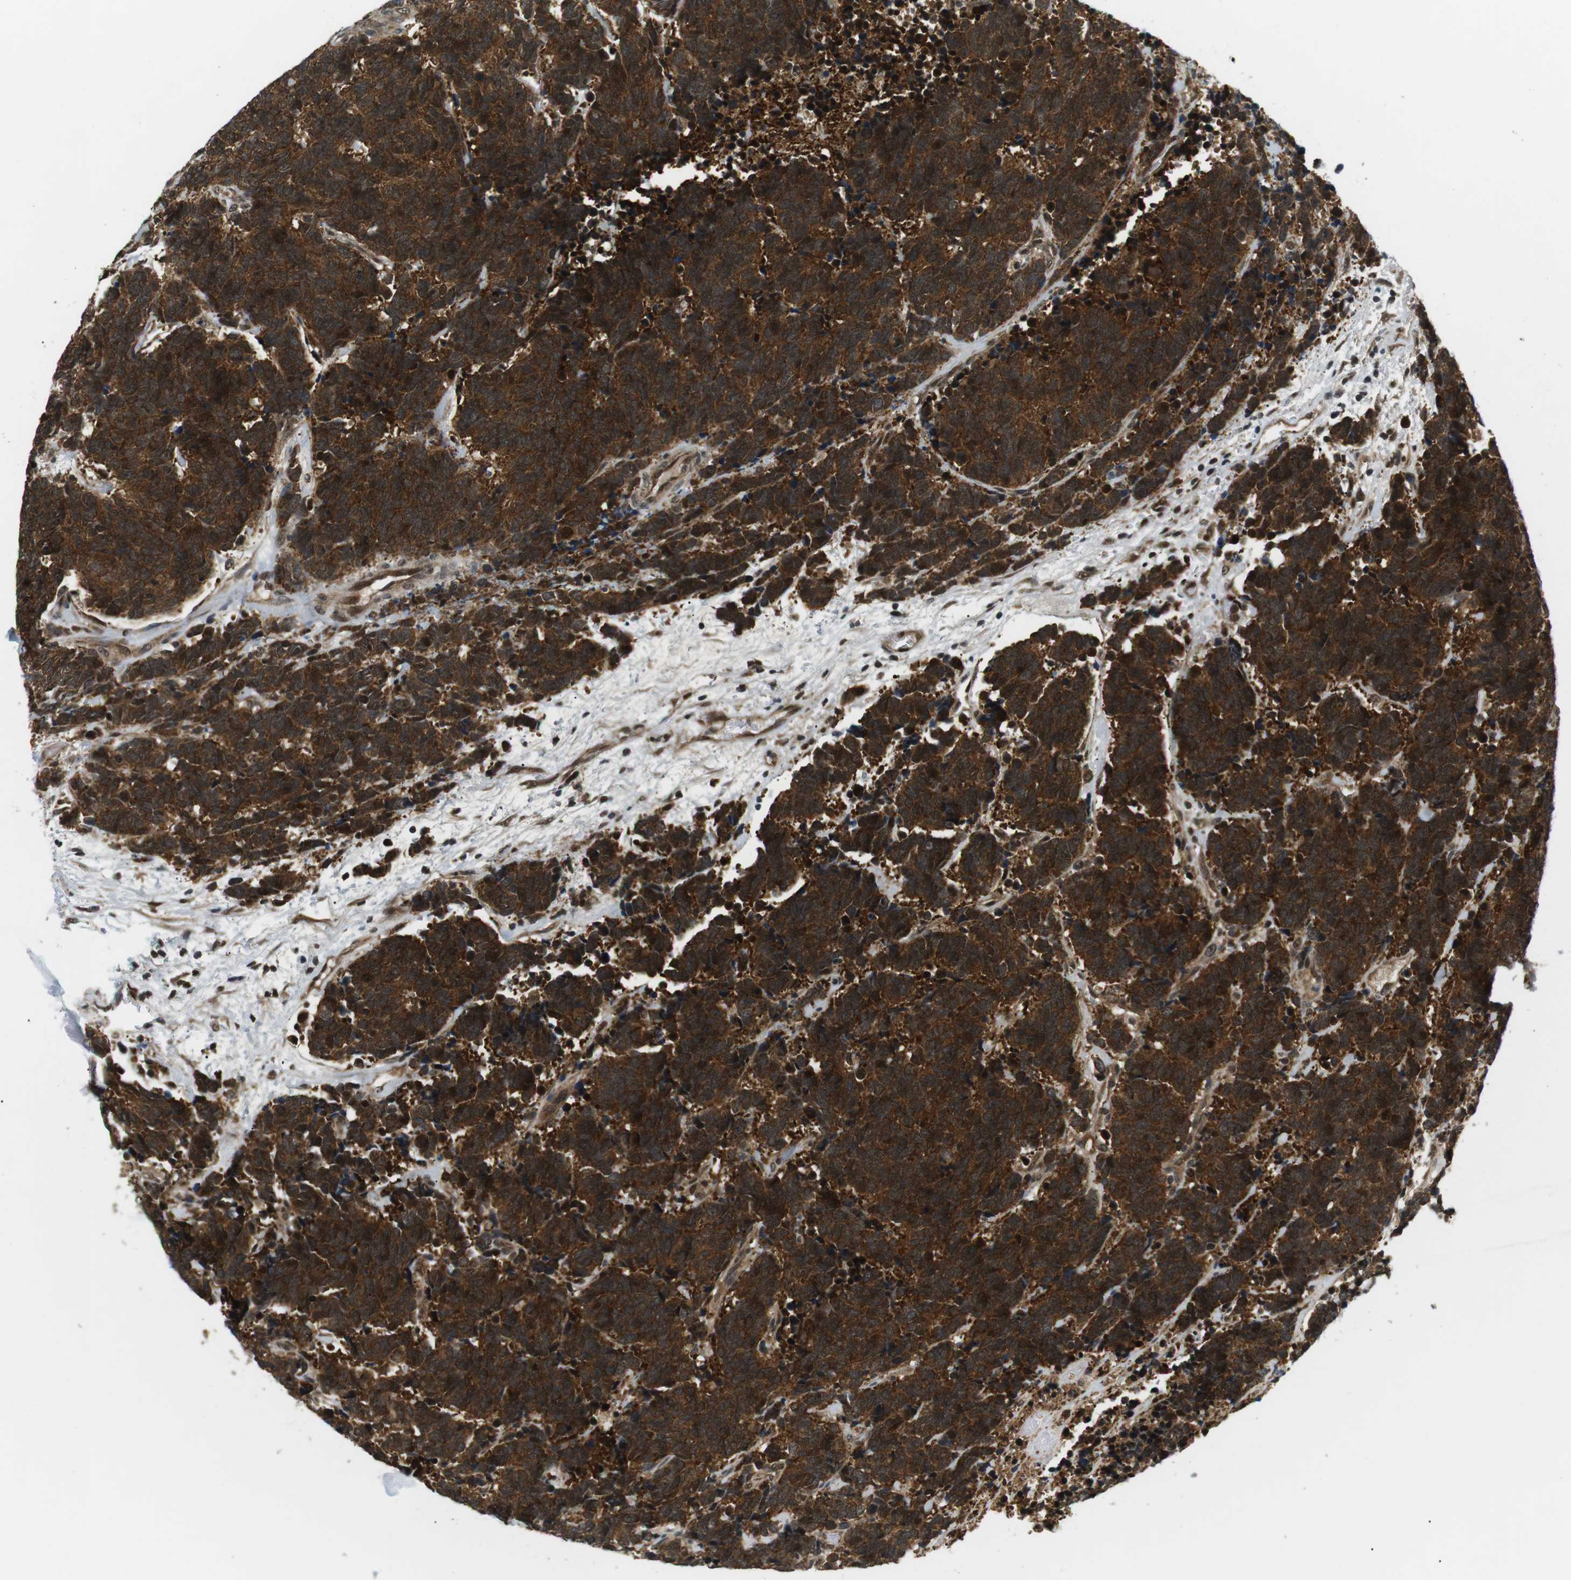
{"staining": {"intensity": "strong", "quantity": ">75%", "location": "cytoplasmic/membranous,nuclear"}, "tissue": "carcinoid", "cell_type": "Tumor cells", "image_type": "cancer", "snomed": [{"axis": "morphology", "description": "Carcinoma, NOS"}, {"axis": "morphology", "description": "Carcinoid, malignant, NOS"}, {"axis": "topography", "description": "Urinary bladder"}], "caption": "Tumor cells display strong cytoplasmic/membranous and nuclear positivity in approximately >75% of cells in carcinoid. (DAB = brown stain, brightfield microscopy at high magnification).", "gene": "CSNK2B", "patient": {"sex": "male", "age": 57}}